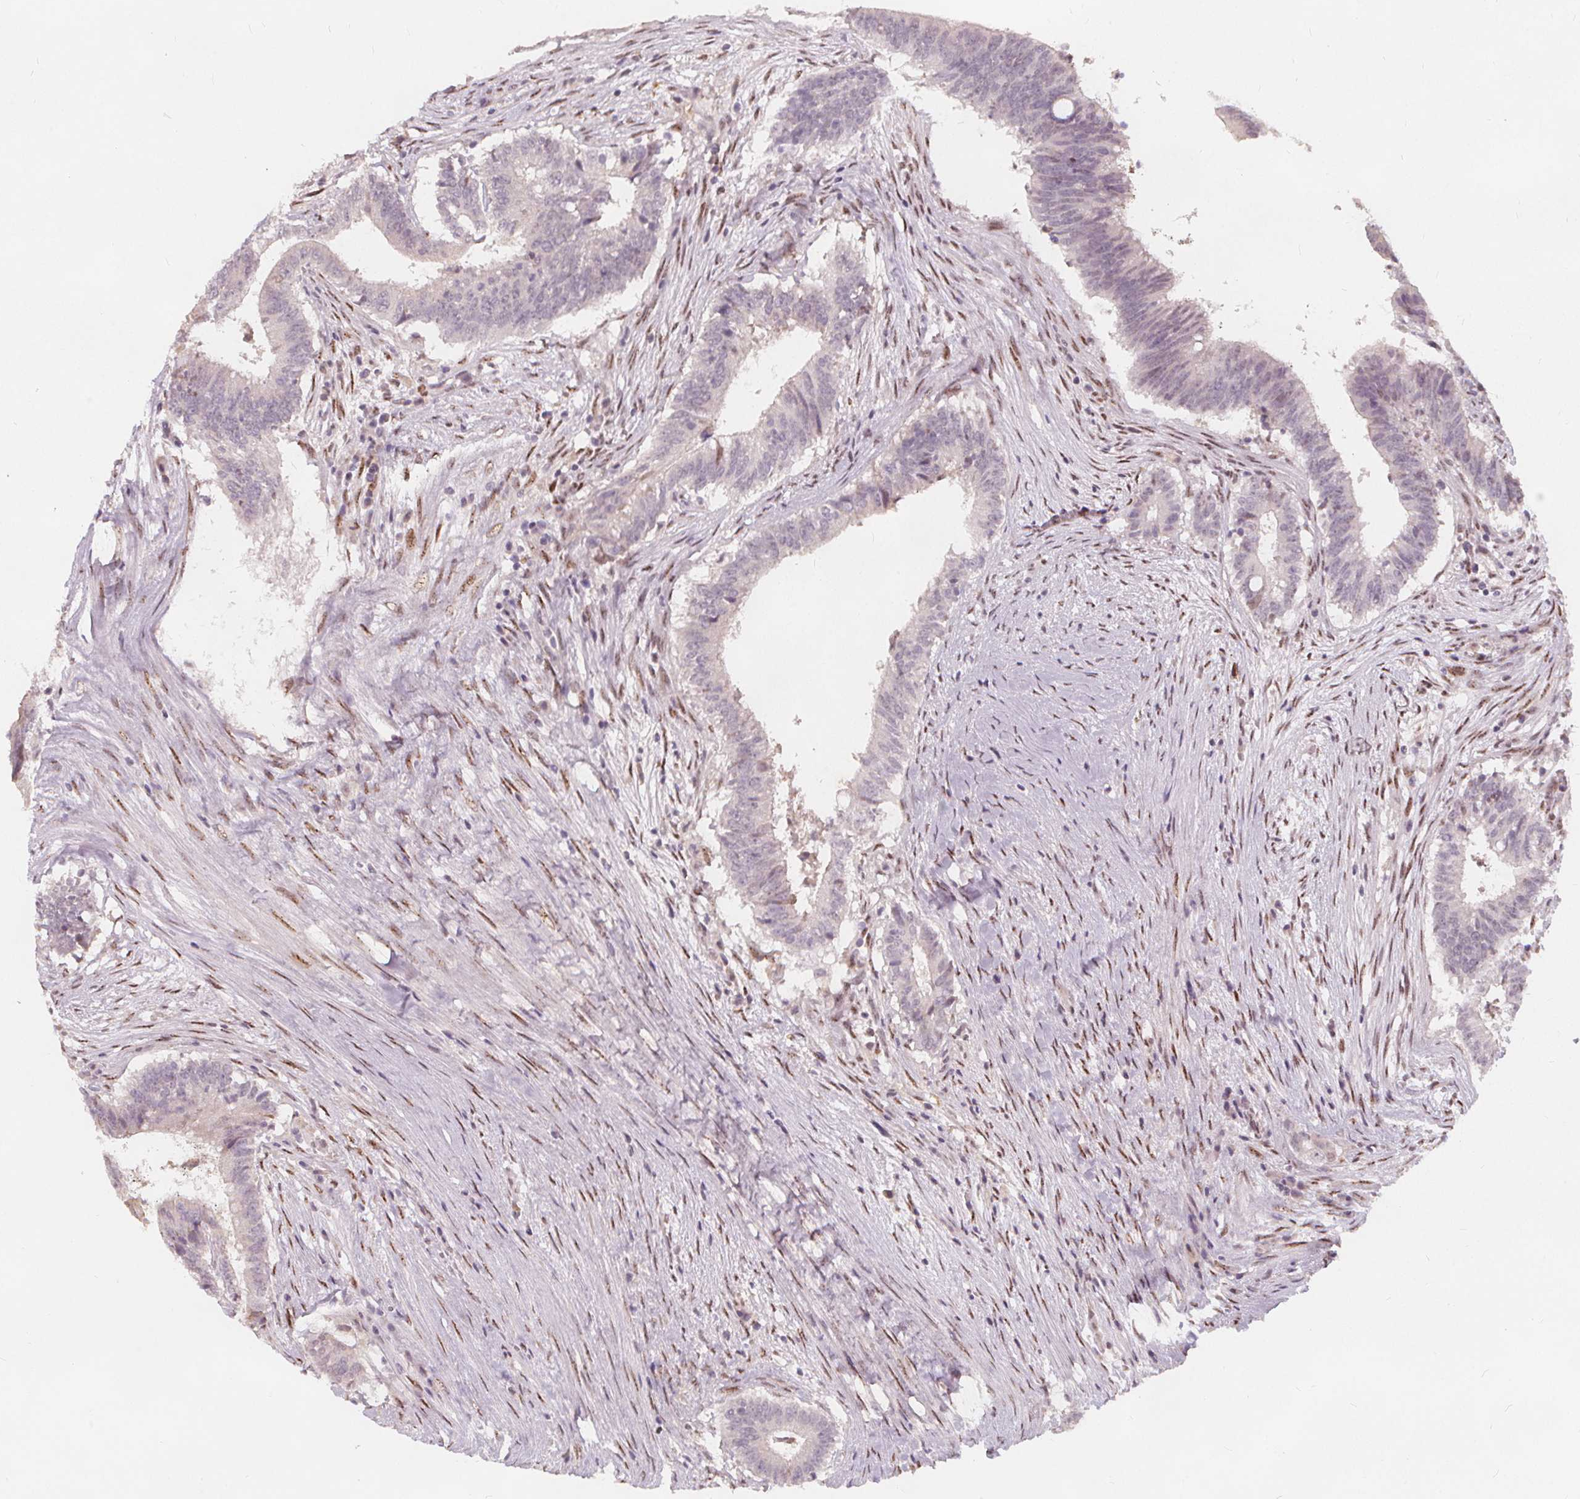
{"staining": {"intensity": "negative", "quantity": "none", "location": "none"}, "tissue": "colorectal cancer", "cell_type": "Tumor cells", "image_type": "cancer", "snomed": [{"axis": "morphology", "description": "Adenocarcinoma, NOS"}, {"axis": "topography", "description": "Colon"}], "caption": "Human colorectal adenocarcinoma stained for a protein using immunohistochemistry demonstrates no expression in tumor cells.", "gene": "DRC3", "patient": {"sex": "female", "age": 43}}